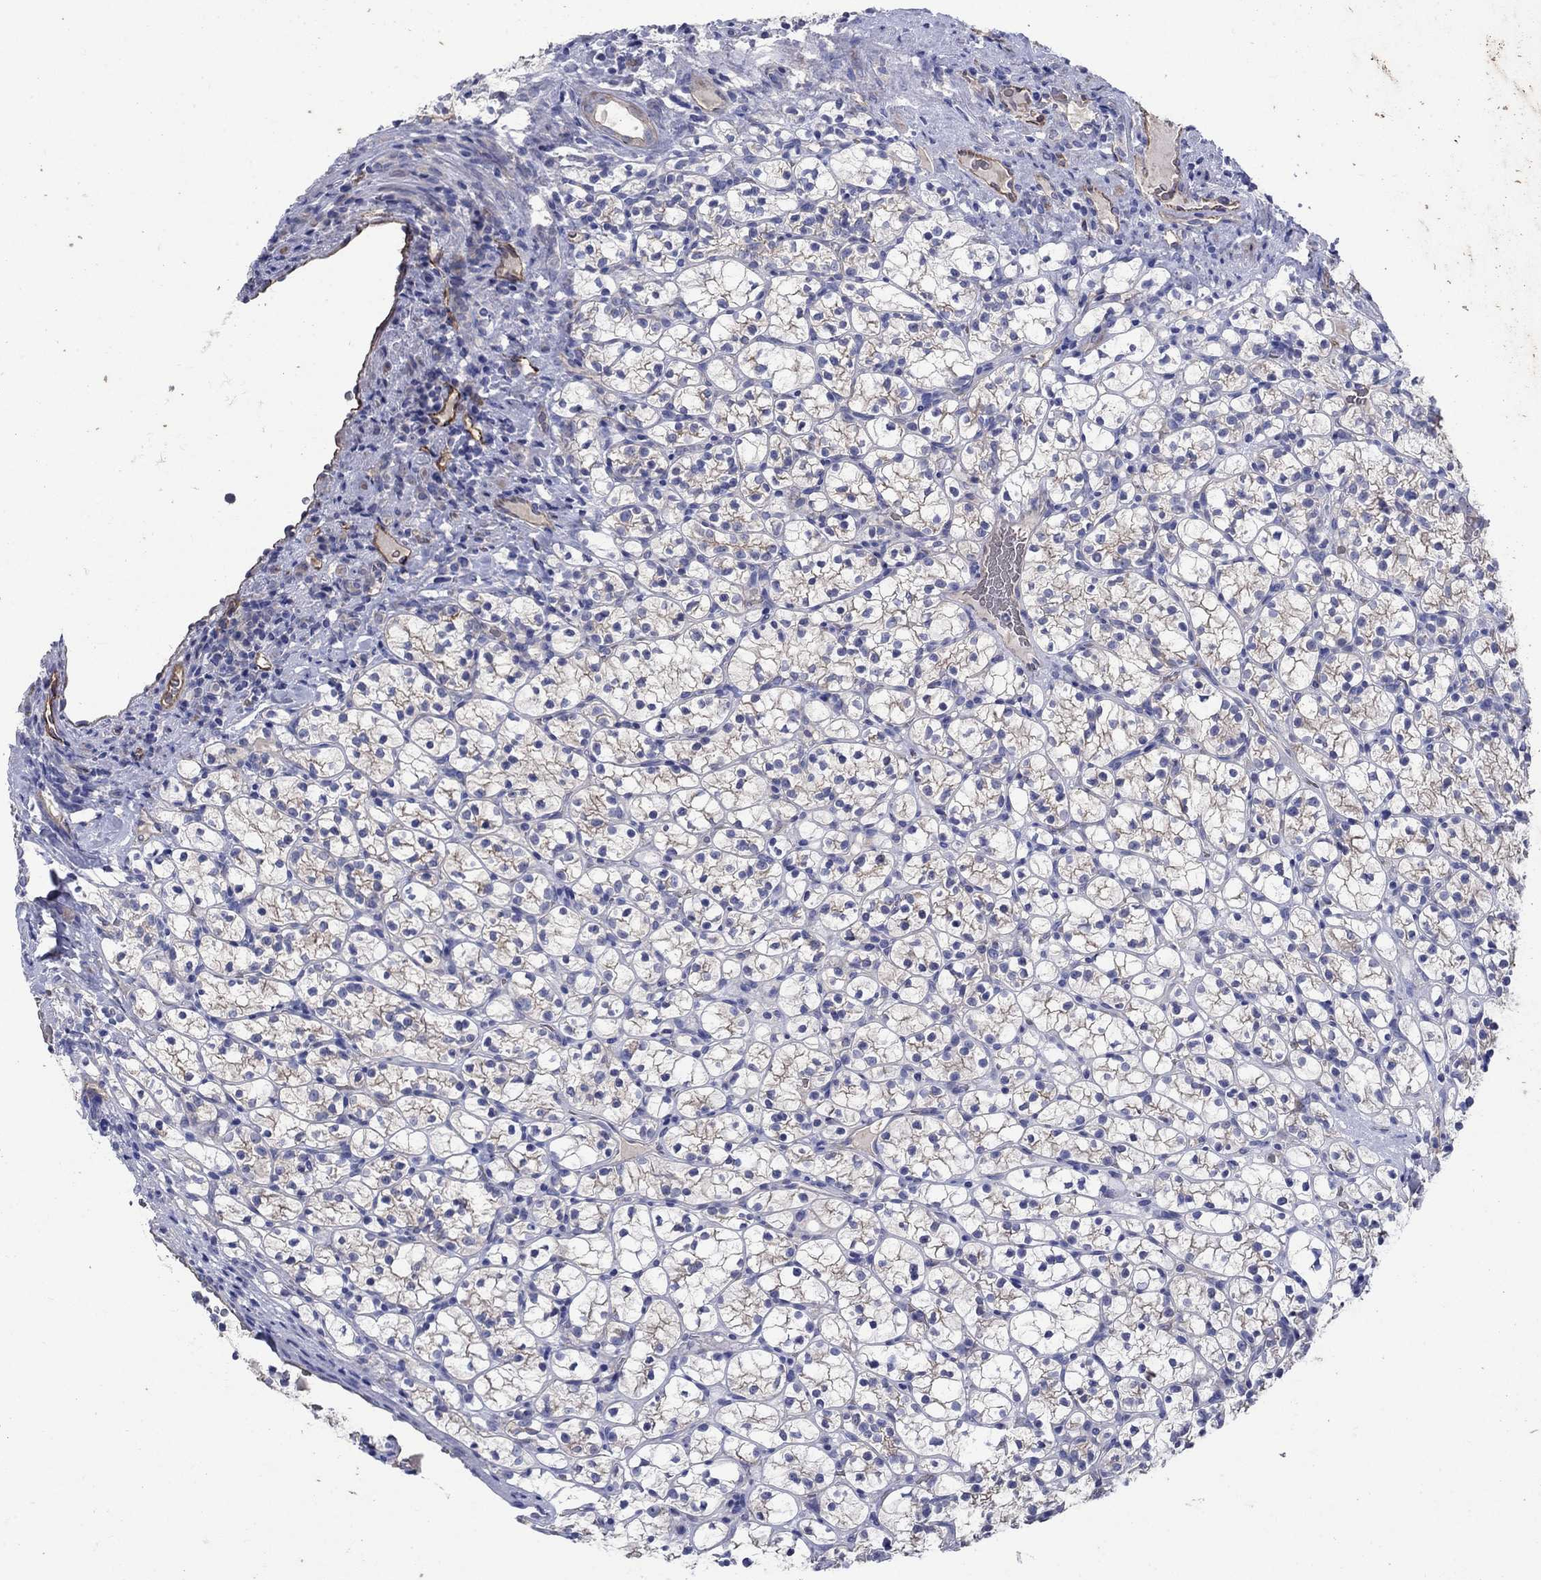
{"staining": {"intensity": "moderate", "quantity": "<25%", "location": "cytoplasmic/membranous"}, "tissue": "renal cancer", "cell_type": "Tumor cells", "image_type": "cancer", "snomed": [{"axis": "morphology", "description": "Adenocarcinoma, NOS"}, {"axis": "topography", "description": "Kidney"}], "caption": "Immunohistochemistry (DAB (3,3'-diaminobenzidine)) staining of renal cancer displays moderate cytoplasmic/membranous protein staining in about <25% of tumor cells.", "gene": "FLNC", "patient": {"sex": "female", "age": 89}}